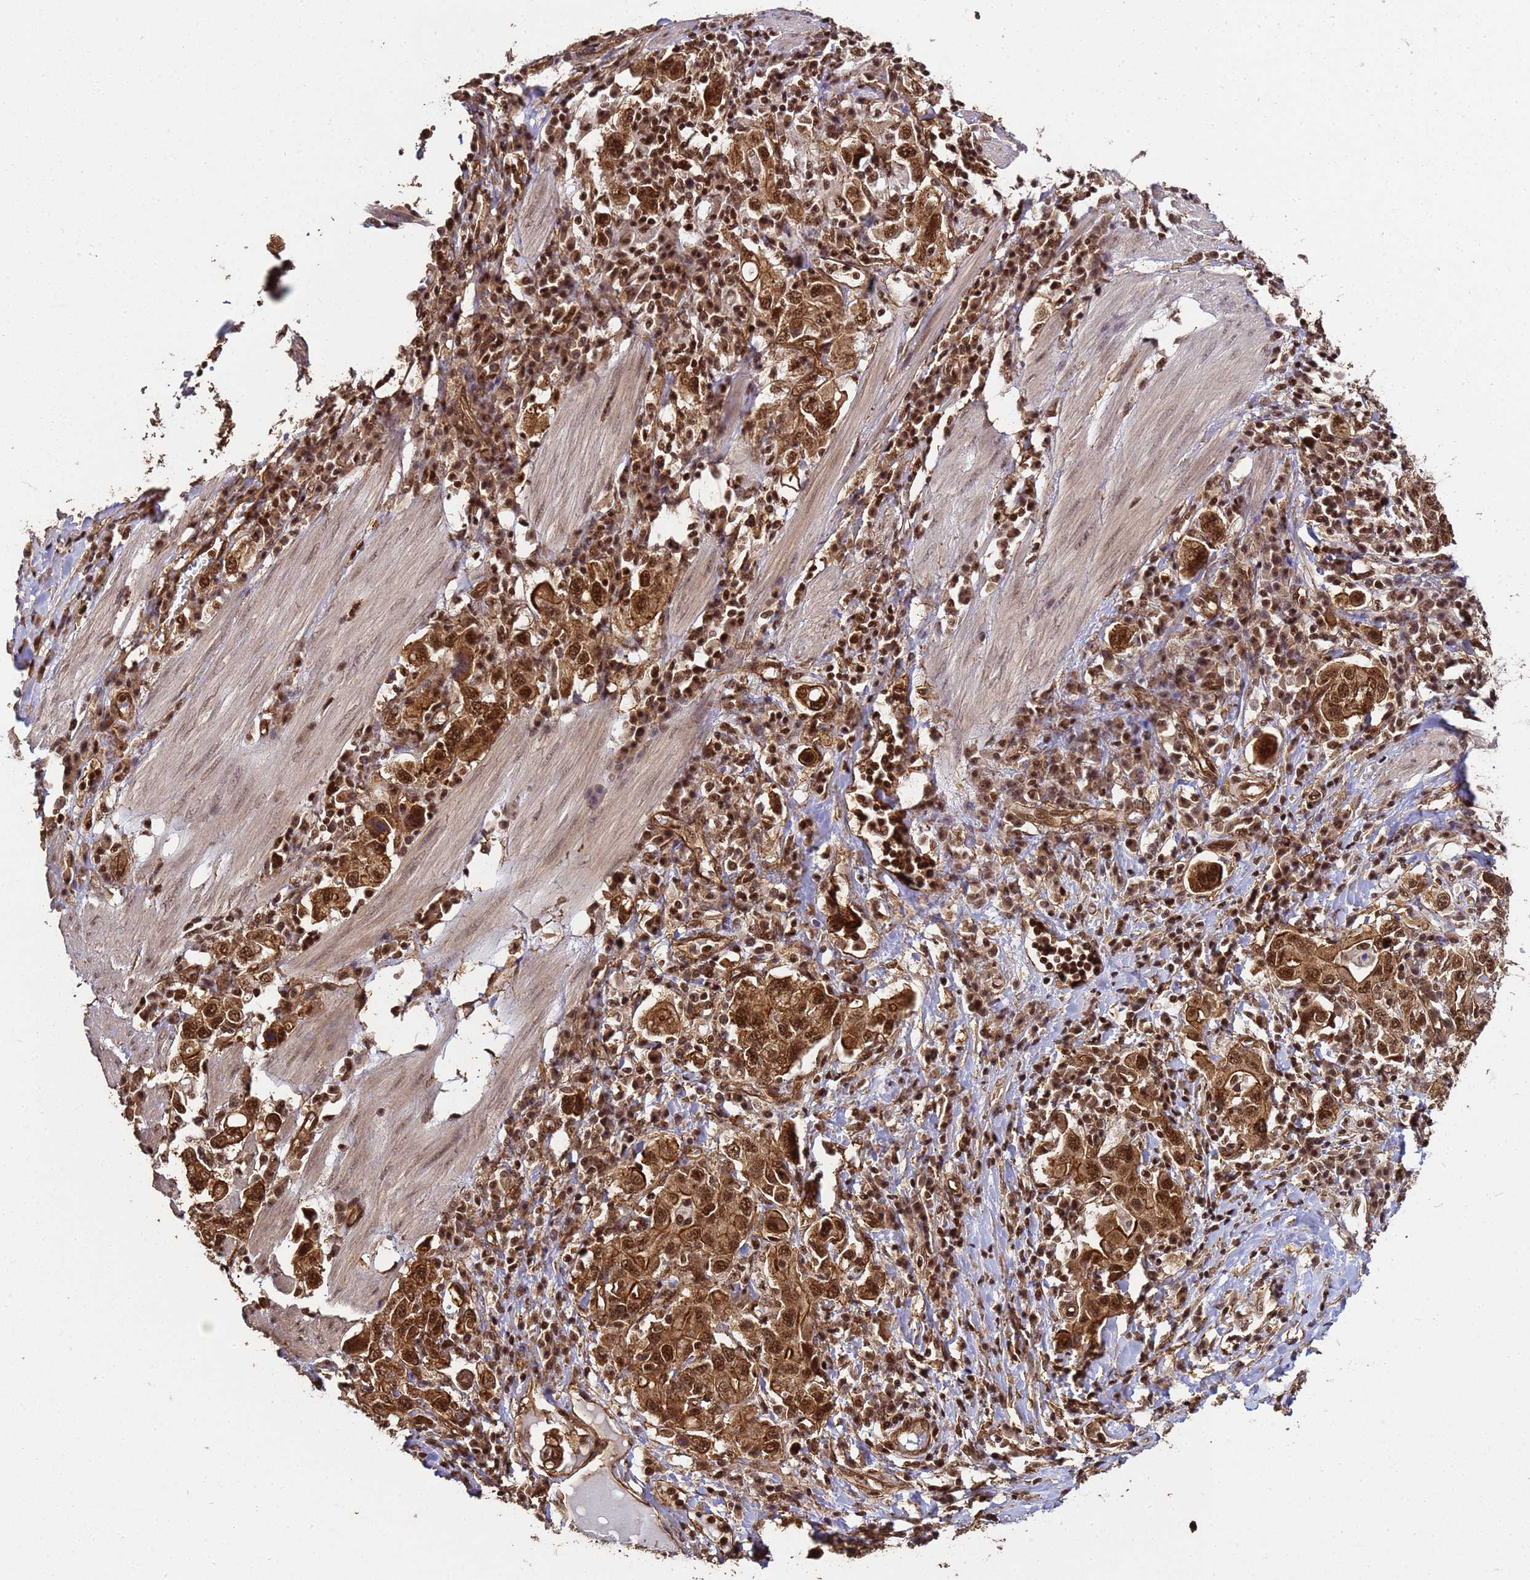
{"staining": {"intensity": "strong", "quantity": ">75%", "location": "cytoplasmic/membranous,nuclear"}, "tissue": "stomach cancer", "cell_type": "Tumor cells", "image_type": "cancer", "snomed": [{"axis": "morphology", "description": "Adenocarcinoma, NOS"}, {"axis": "topography", "description": "Stomach, upper"}], "caption": "There is high levels of strong cytoplasmic/membranous and nuclear positivity in tumor cells of adenocarcinoma (stomach), as demonstrated by immunohistochemical staining (brown color).", "gene": "SYF2", "patient": {"sex": "male", "age": 62}}